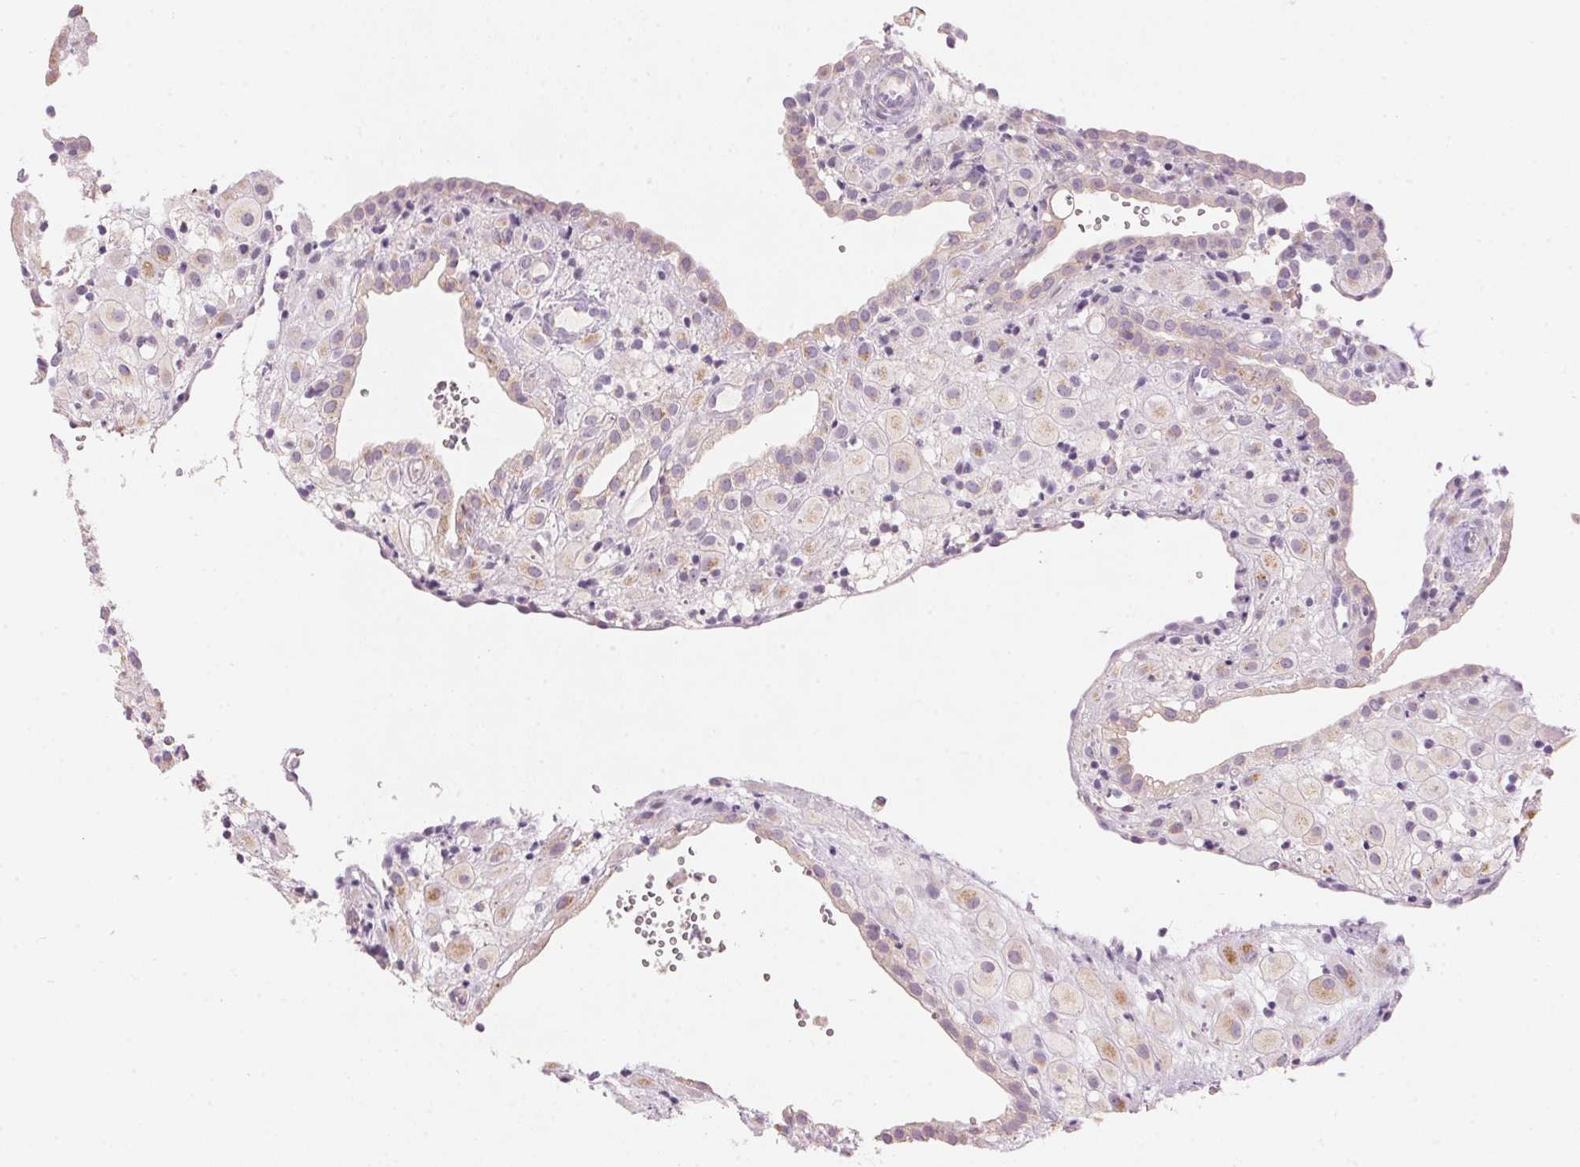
{"staining": {"intensity": "weak", "quantity": "<25%", "location": "cytoplasmic/membranous"}, "tissue": "placenta", "cell_type": "Decidual cells", "image_type": "normal", "snomed": [{"axis": "morphology", "description": "Normal tissue, NOS"}, {"axis": "topography", "description": "Placenta"}], "caption": "Immunohistochemical staining of normal human placenta reveals no significant expression in decidual cells.", "gene": "DRAM2", "patient": {"sex": "female", "age": 24}}